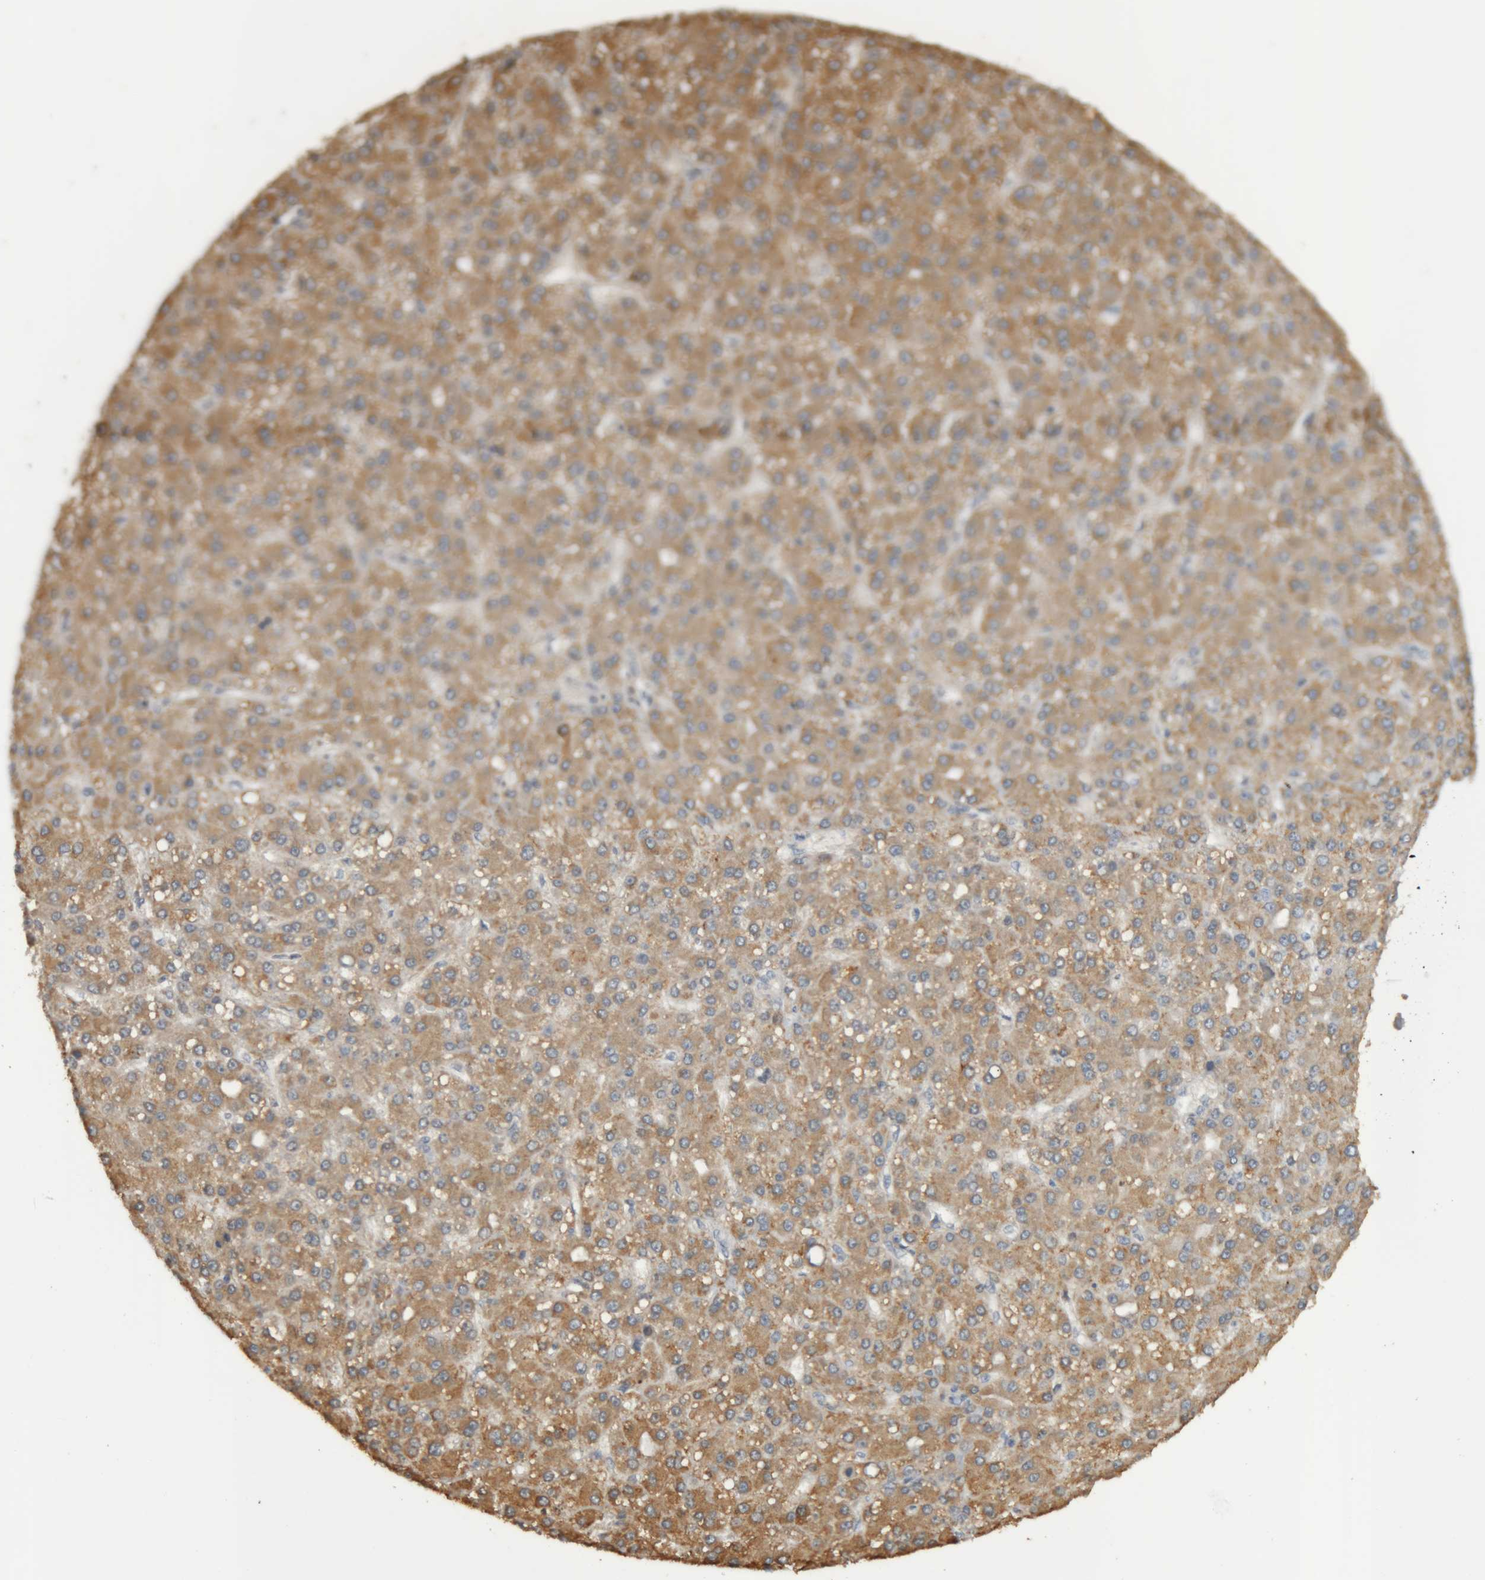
{"staining": {"intensity": "moderate", "quantity": ">75%", "location": "cytoplasmic/membranous"}, "tissue": "liver cancer", "cell_type": "Tumor cells", "image_type": "cancer", "snomed": [{"axis": "morphology", "description": "Carcinoma, Hepatocellular, NOS"}, {"axis": "topography", "description": "Liver"}], "caption": "The histopathology image displays staining of liver hepatocellular carcinoma, revealing moderate cytoplasmic/membranous protein expression (brown color) within tumor cells.", "gene": "TMED7", "patient": {"sex": "male", "age": 67}}